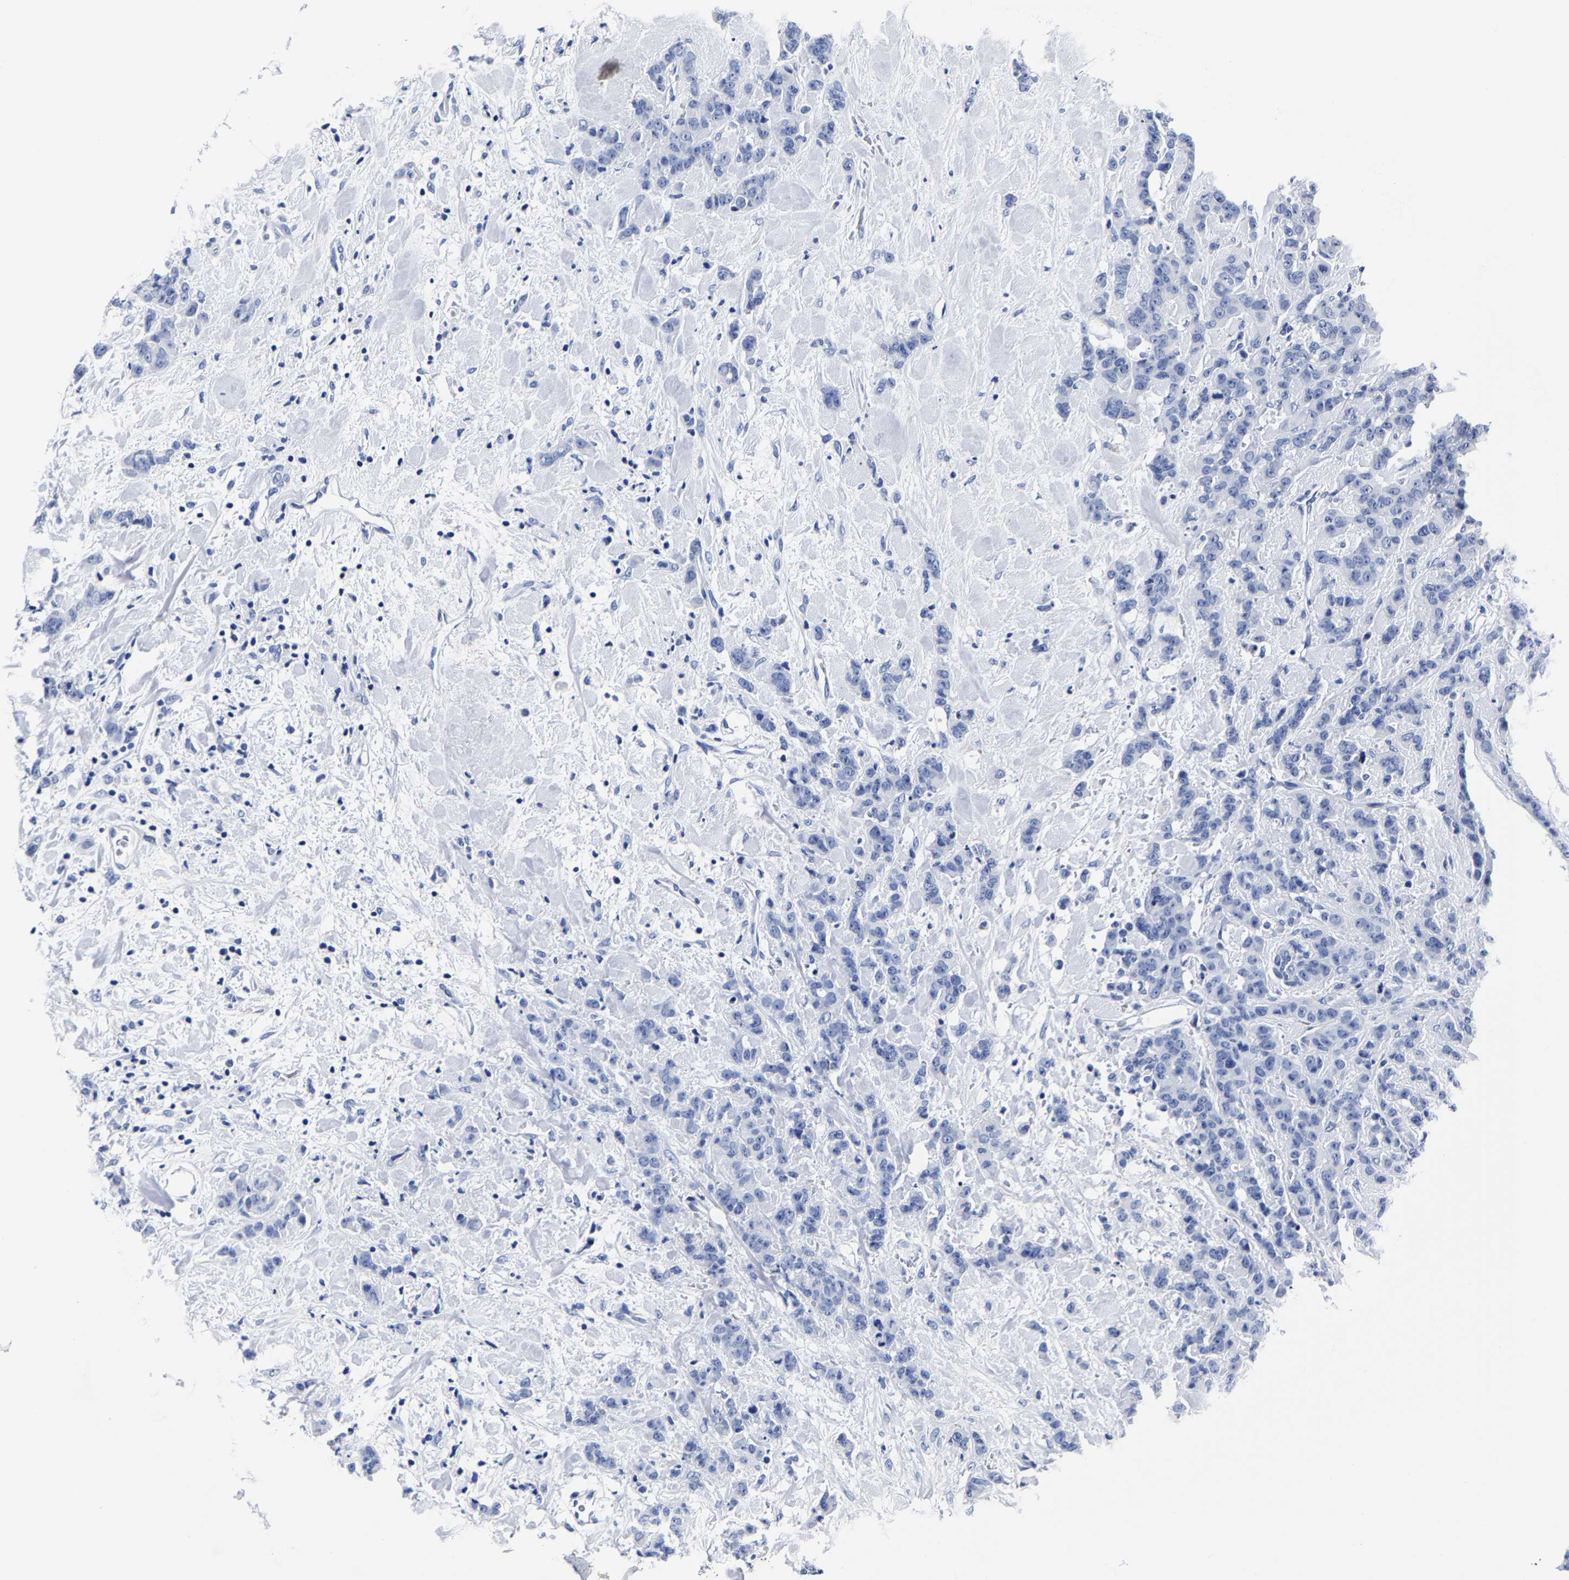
{"staining": {"intensity": "negative", "quantity": "none", "location": "none"}, "tissue": "breast cancer", "cell_type": "Tumor cells", "image_type": "cancer", "snomed": [{"axis": "morphology", "description": "Normal tissue, NOS"}, {"axis": "morphology", "description": "Duct carcinoma"}, {"axis": "topography", "description": "Breast"}], "caption": "This is a micrograph of IHC staining of breast cancer, which shows no staining in tumor cells.", "gene": "CPA2", "patient": {"sex": "female", "age": 40}}